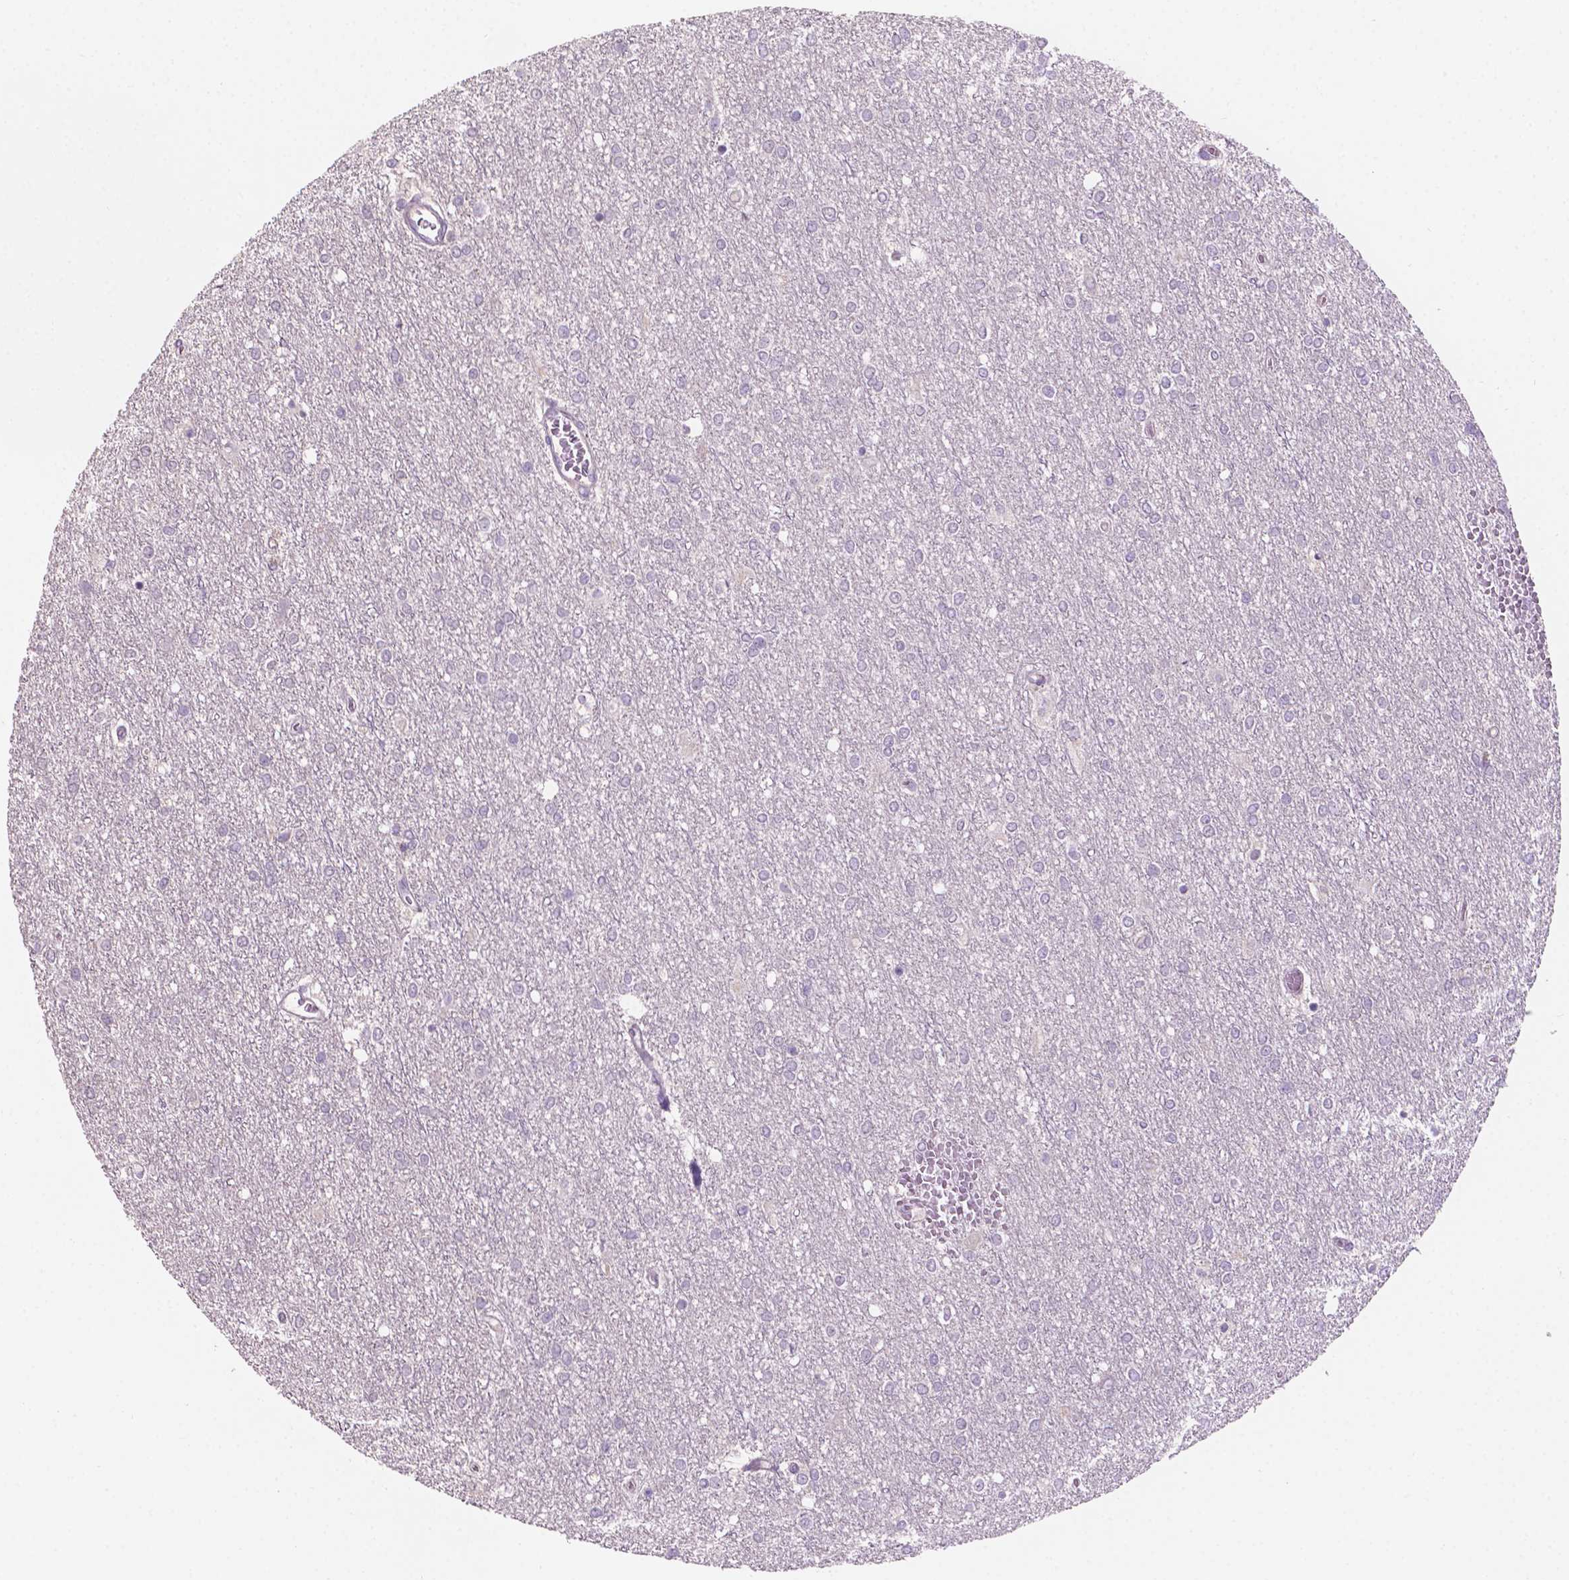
{"staining": {"intensity": "negative", "quantity": "none", "location": "none"}, "tissue": "glioma", "cell_type": "Tumor cells", "image_type": "cancer", "snomed": [{"axis": "morphology", "description": "Glioma, malignant, High grade"}, {"axis": "topography", "description": "Brain"}], "caption": "DAB (3,3'-diaminobenzidine) immunohistochemical staining of malignant glioma (high-grade) displays no significant staining in tumor cells. Nuclei are stained in blue.", "gene": "SBSN", "patient": {"sex": "female", "age": 61}}